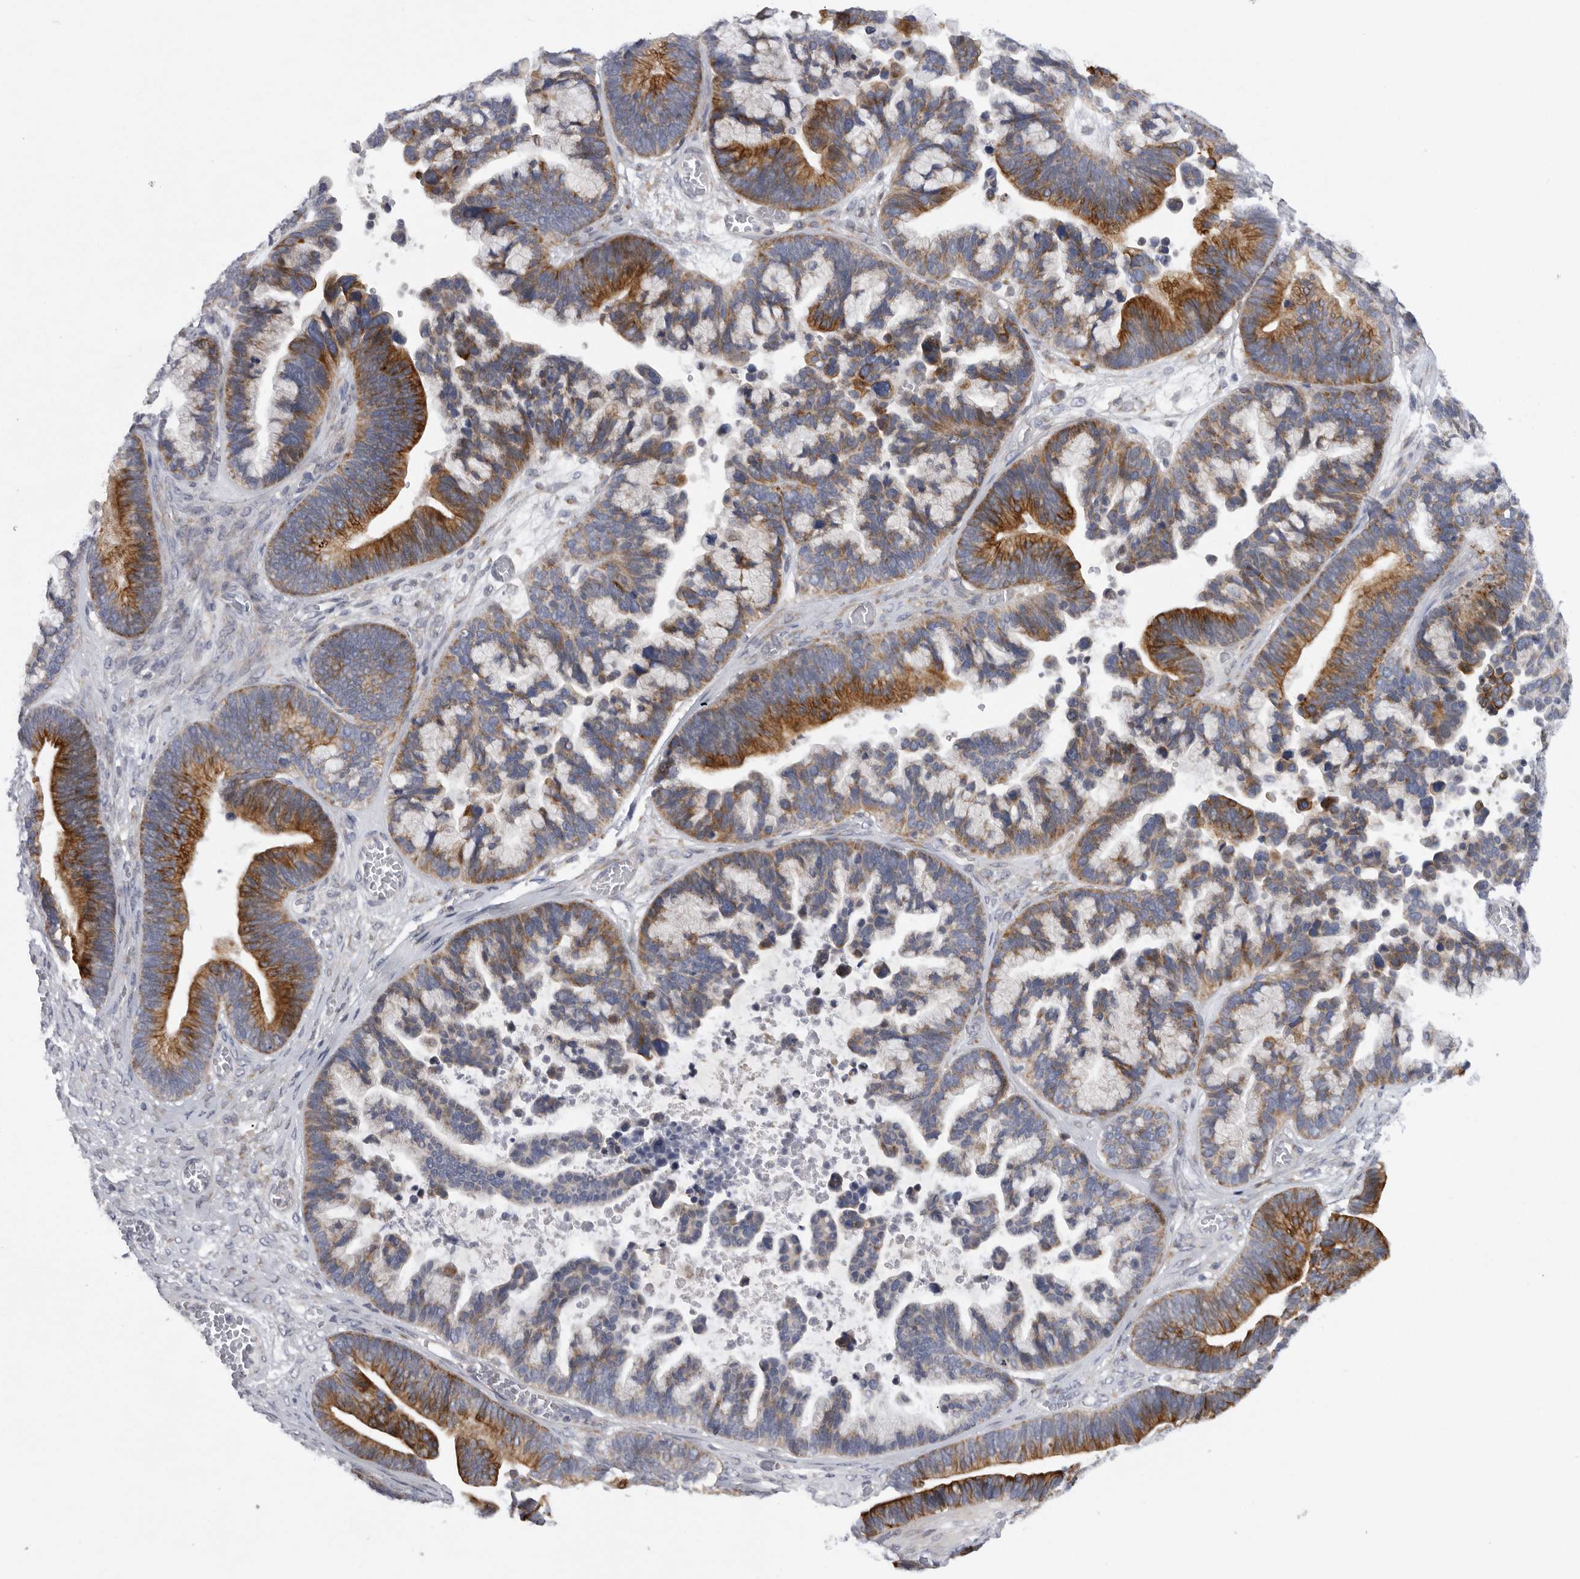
{"staining": {"intensity": "strong", "quantity": ">75%", "location": "cytoplasmic/membranous"}, "tissue": "ovarian cancer", "cell_type": "Tumor cells", "image_type": "cancer", "snomed": [{"axis": "morphology", "description": "Cystadenocarcinoma, serous, NOS"}, {"axis": "topography", "description": "Ovary"}], "caption": "Human ovarian cancer (serous cystadenocarcinoma) stained with a brown dye shows strong cytoplasmic/membranous positive positivity in about >75% of tumor cells.", "gene": "USP24", "patient": {"sex": "female", "age": 56}}